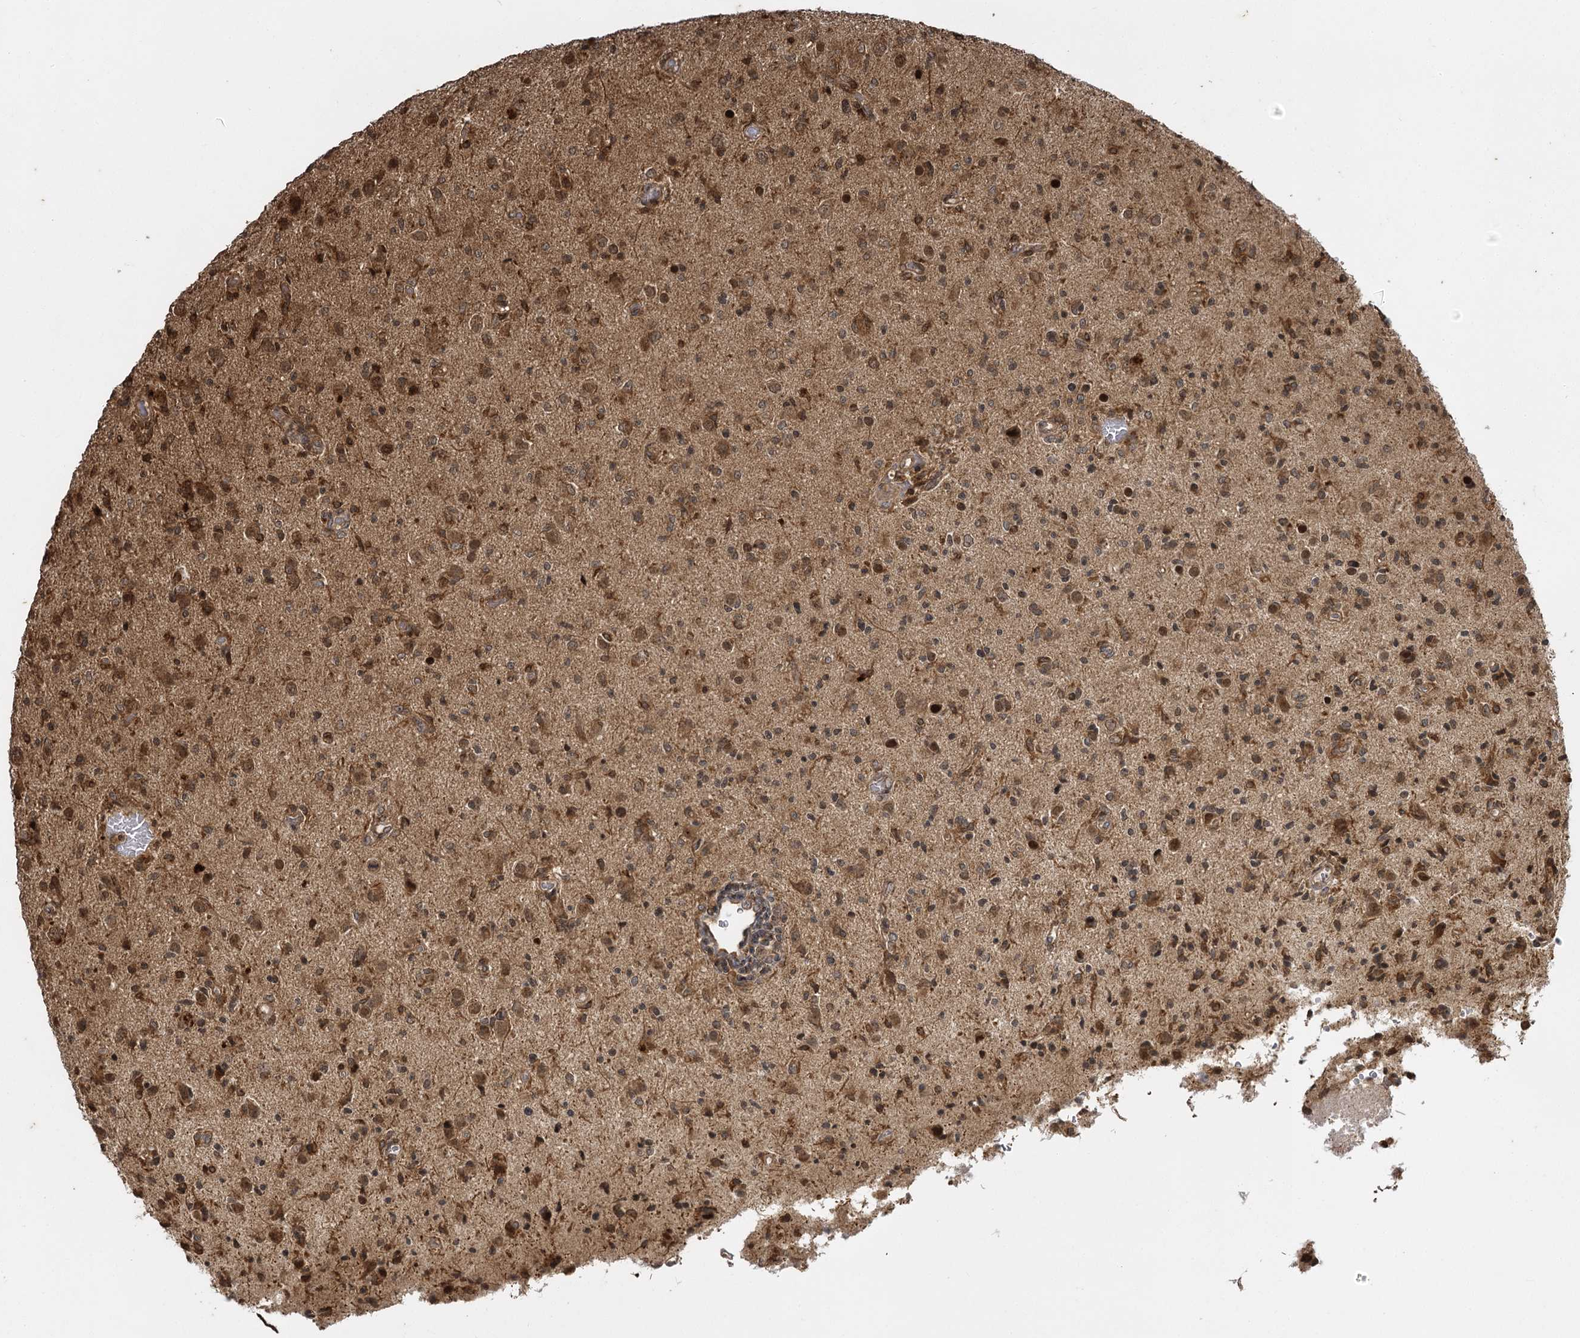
{"staining": {"intensity": "moderate", "quantity": "25%-75%", "location": "cytoplasmic/membranous,nuclear"}, "tissue": "glioma", "cell_type": "Tumor cells", "image_type": "cancer", "snomed": [{"axis": "morphology", "description": "Glioma, malignant, High grade"}, {"axis": "topography", "description": "Brain"}], "caption": "The micrograph demonstrates a brown stain indicating the presence of a protein in the cytoplasmic/membranous and nuclear of tumor cells in malignant high-grade glioma.", "gene": "IL11RA", "patient": {"sex": "female", "age": 57}}